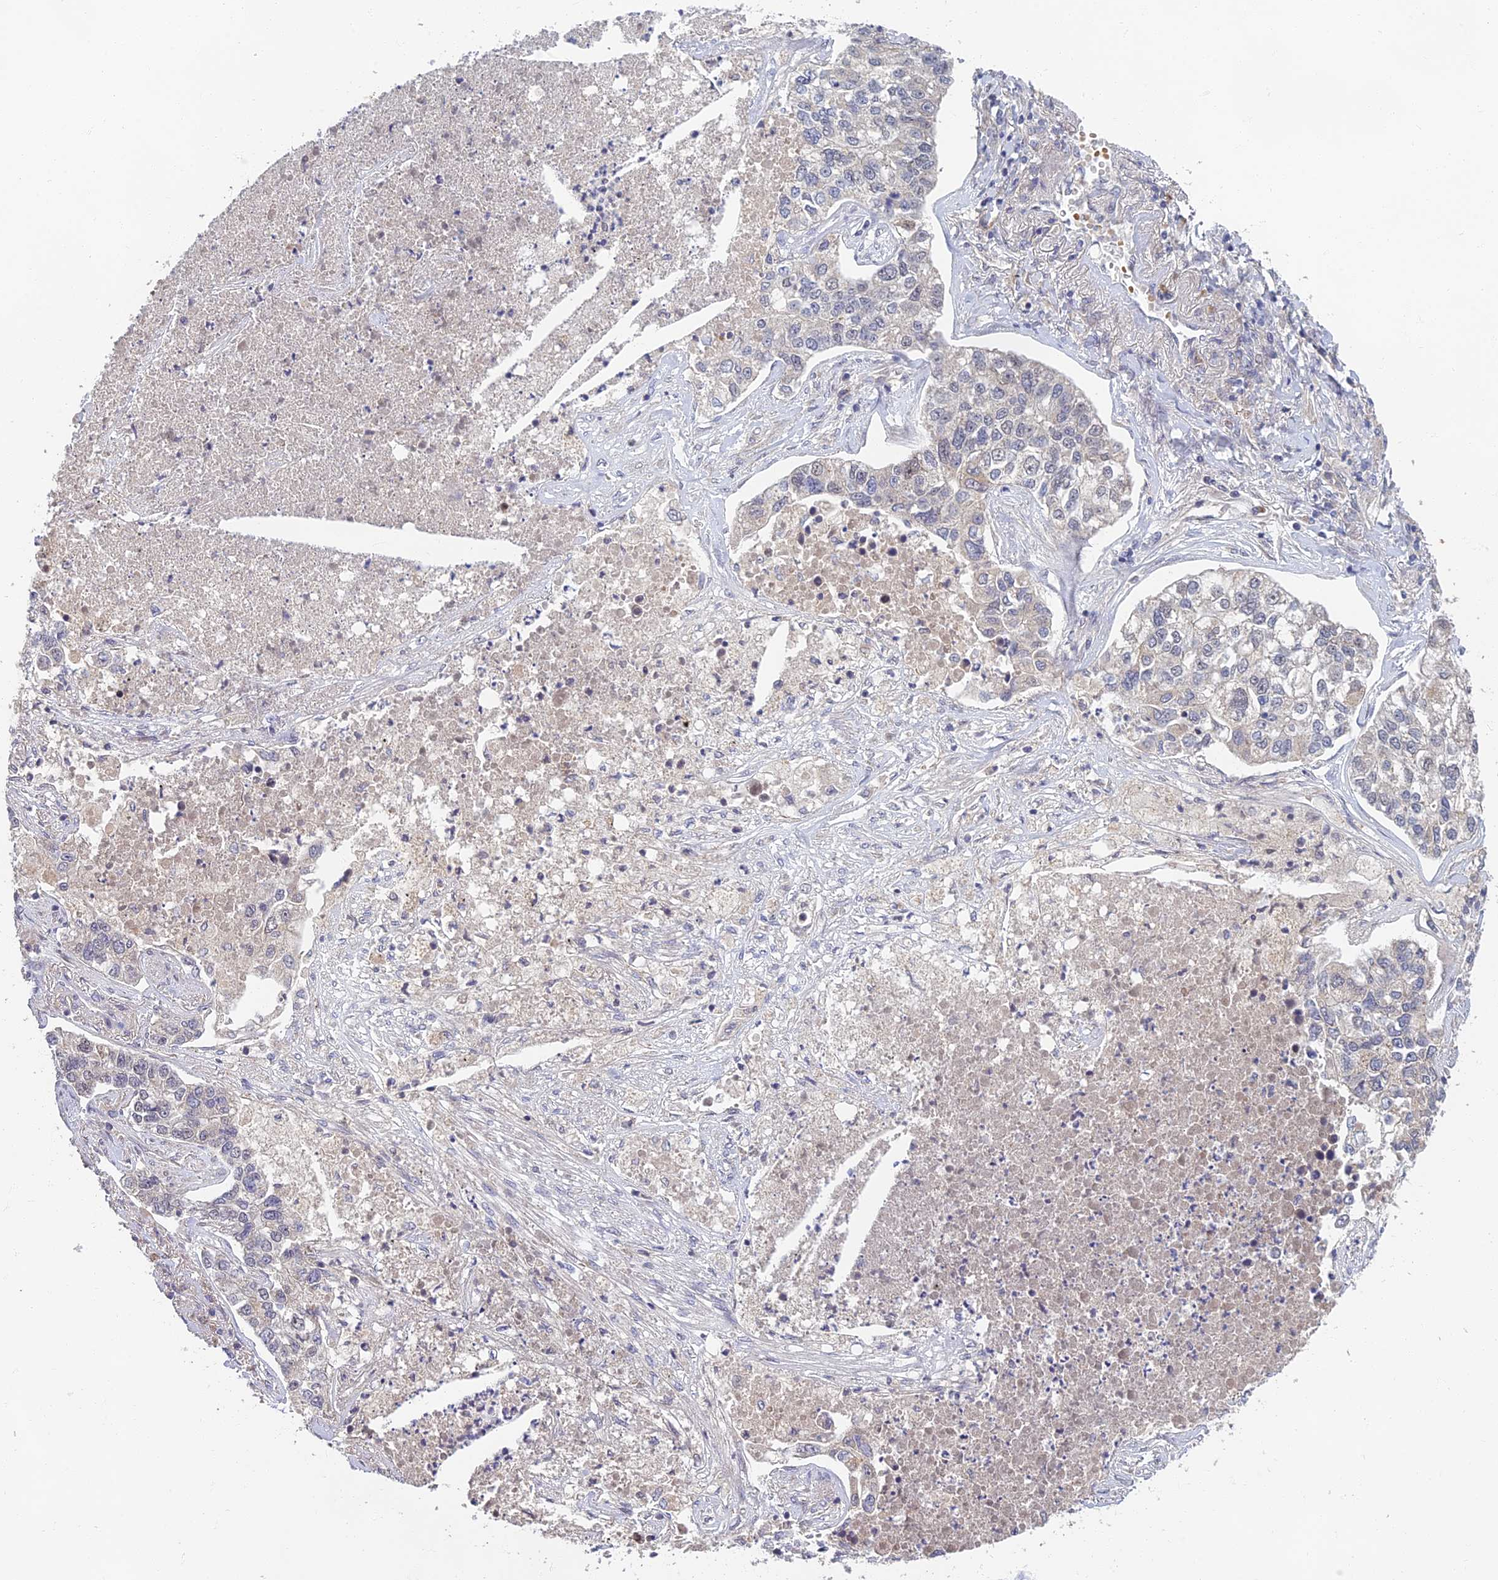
{"staining": {"intensity": "negative", "quantity": "none", "location": "none"}, "tissue": "lung cancer", "cell_type": "Tumor cells", "image_type": "cancer", "snomed": [{"axis": "morphology", "description": "Adenocarcinoma, NOS"}, {"axis": "topography", "description": "Lung"}], "caption": "This photomicrograph is of adenocarcinoma (lung) stained with immunohistochemistry (IHC) to label a protein in brown with the nuclei are counter-stained blue. There is no expression in tumor cells. The staining is performed using DAB brown chromogen with nuclei counter-stained in using hematoxylin.", "gene": "EARS2", "patient": {"sex": "male", "age": 49}}